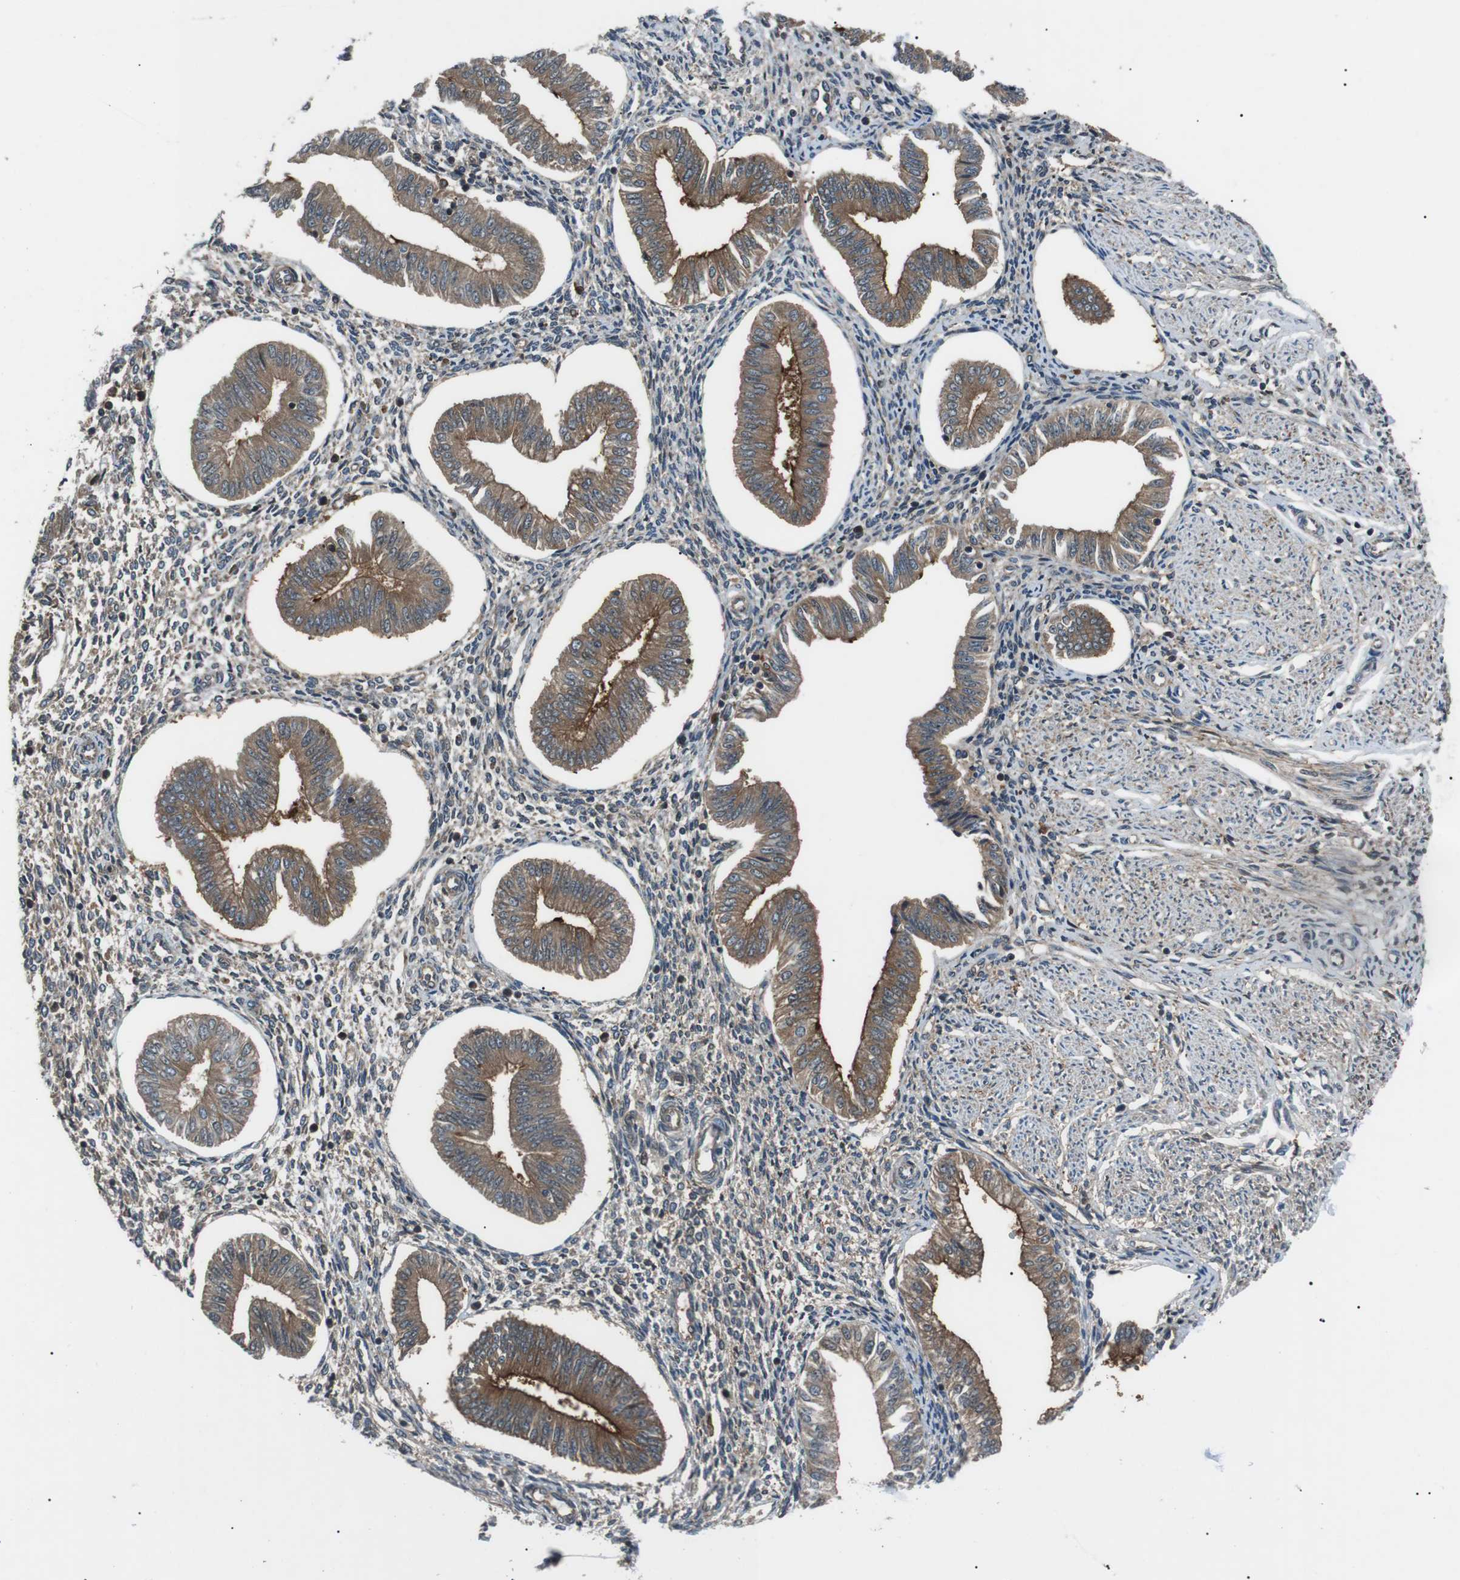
{"staining": {"intensity": "weak", "quantity": "<25%", "location": "cytoplasmic/membranous"}, "tissue": "endometrium", "cell_type": "Cells in endometrial stroma", "image_type": "normal", "snomed": [{"axis": "morphology", "description": "Normal tissue, NOS"}, {"axis": "topography", "description": "Endometrium"}], "caption": "Immunohistochemistry (IHC) histopathology image of benign endometrium stained for a protein (brown), which reveals no positivity in cells in endometrial stroma. (Stains: DAB (3,3'-diaminobenzidine) IHC with hematoxylin counter stain, Microscopy: brightfield microscopy at high magnification).", "gene": "GPR161", "patient": {"sex": "female", "age": 50}}